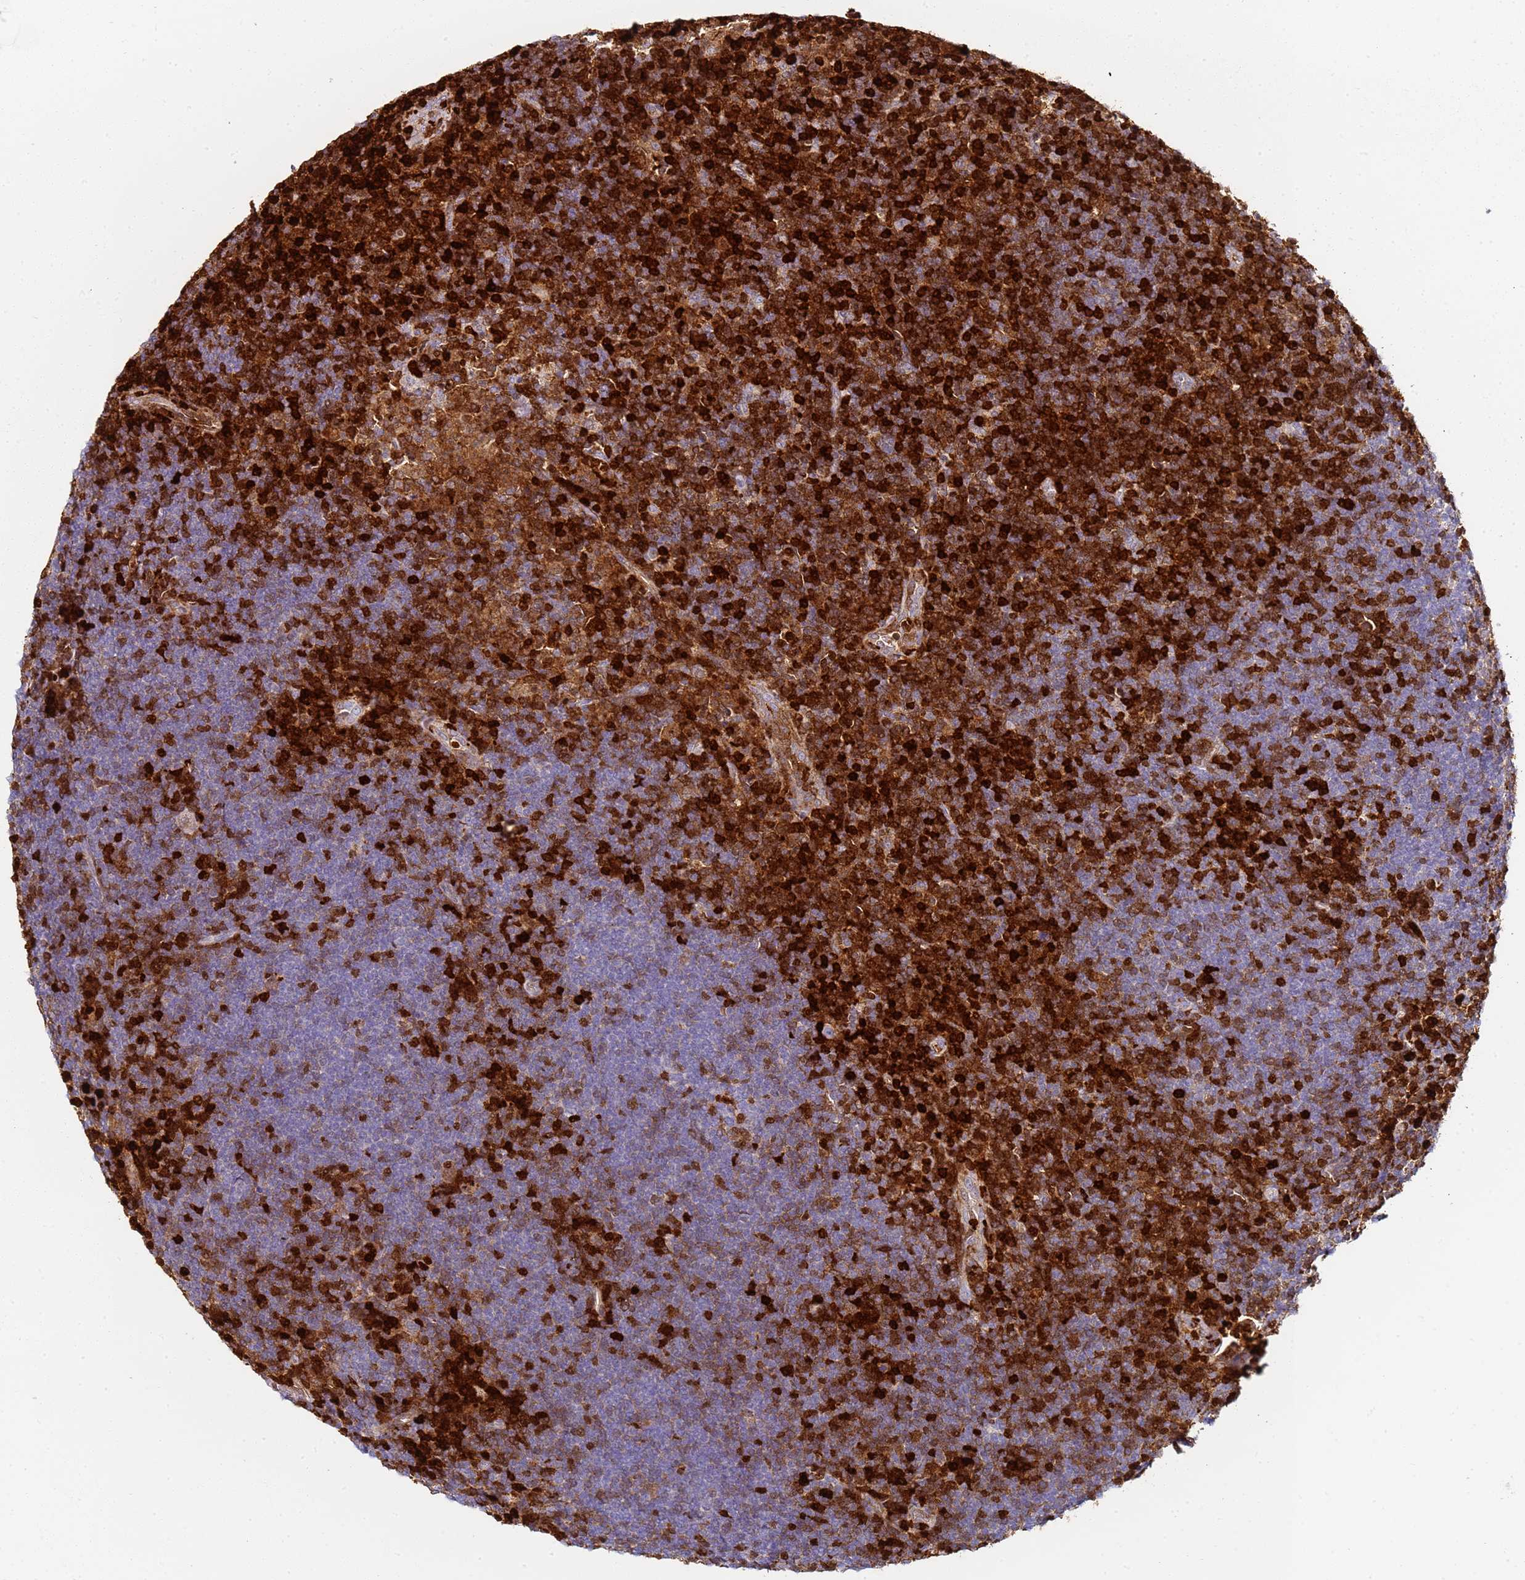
{"staining": {"intensity": "negative", "quantity": "none", "location": "none"}, "tissue": "lymphoma", "cell_type": "Tumor cells", "image_type": "cancer", "snomed": [{"axis": "morphology", "description": "Hodgkin's disease, NOS"}, {"axis": "topography", "description": "Lymph node"}], "caption": "Immunohistochemical staining of lymphoma displays no significant staining in tumor cells.", "gene": "S100A4", "patient": {"sex": "female", "age": 57}}